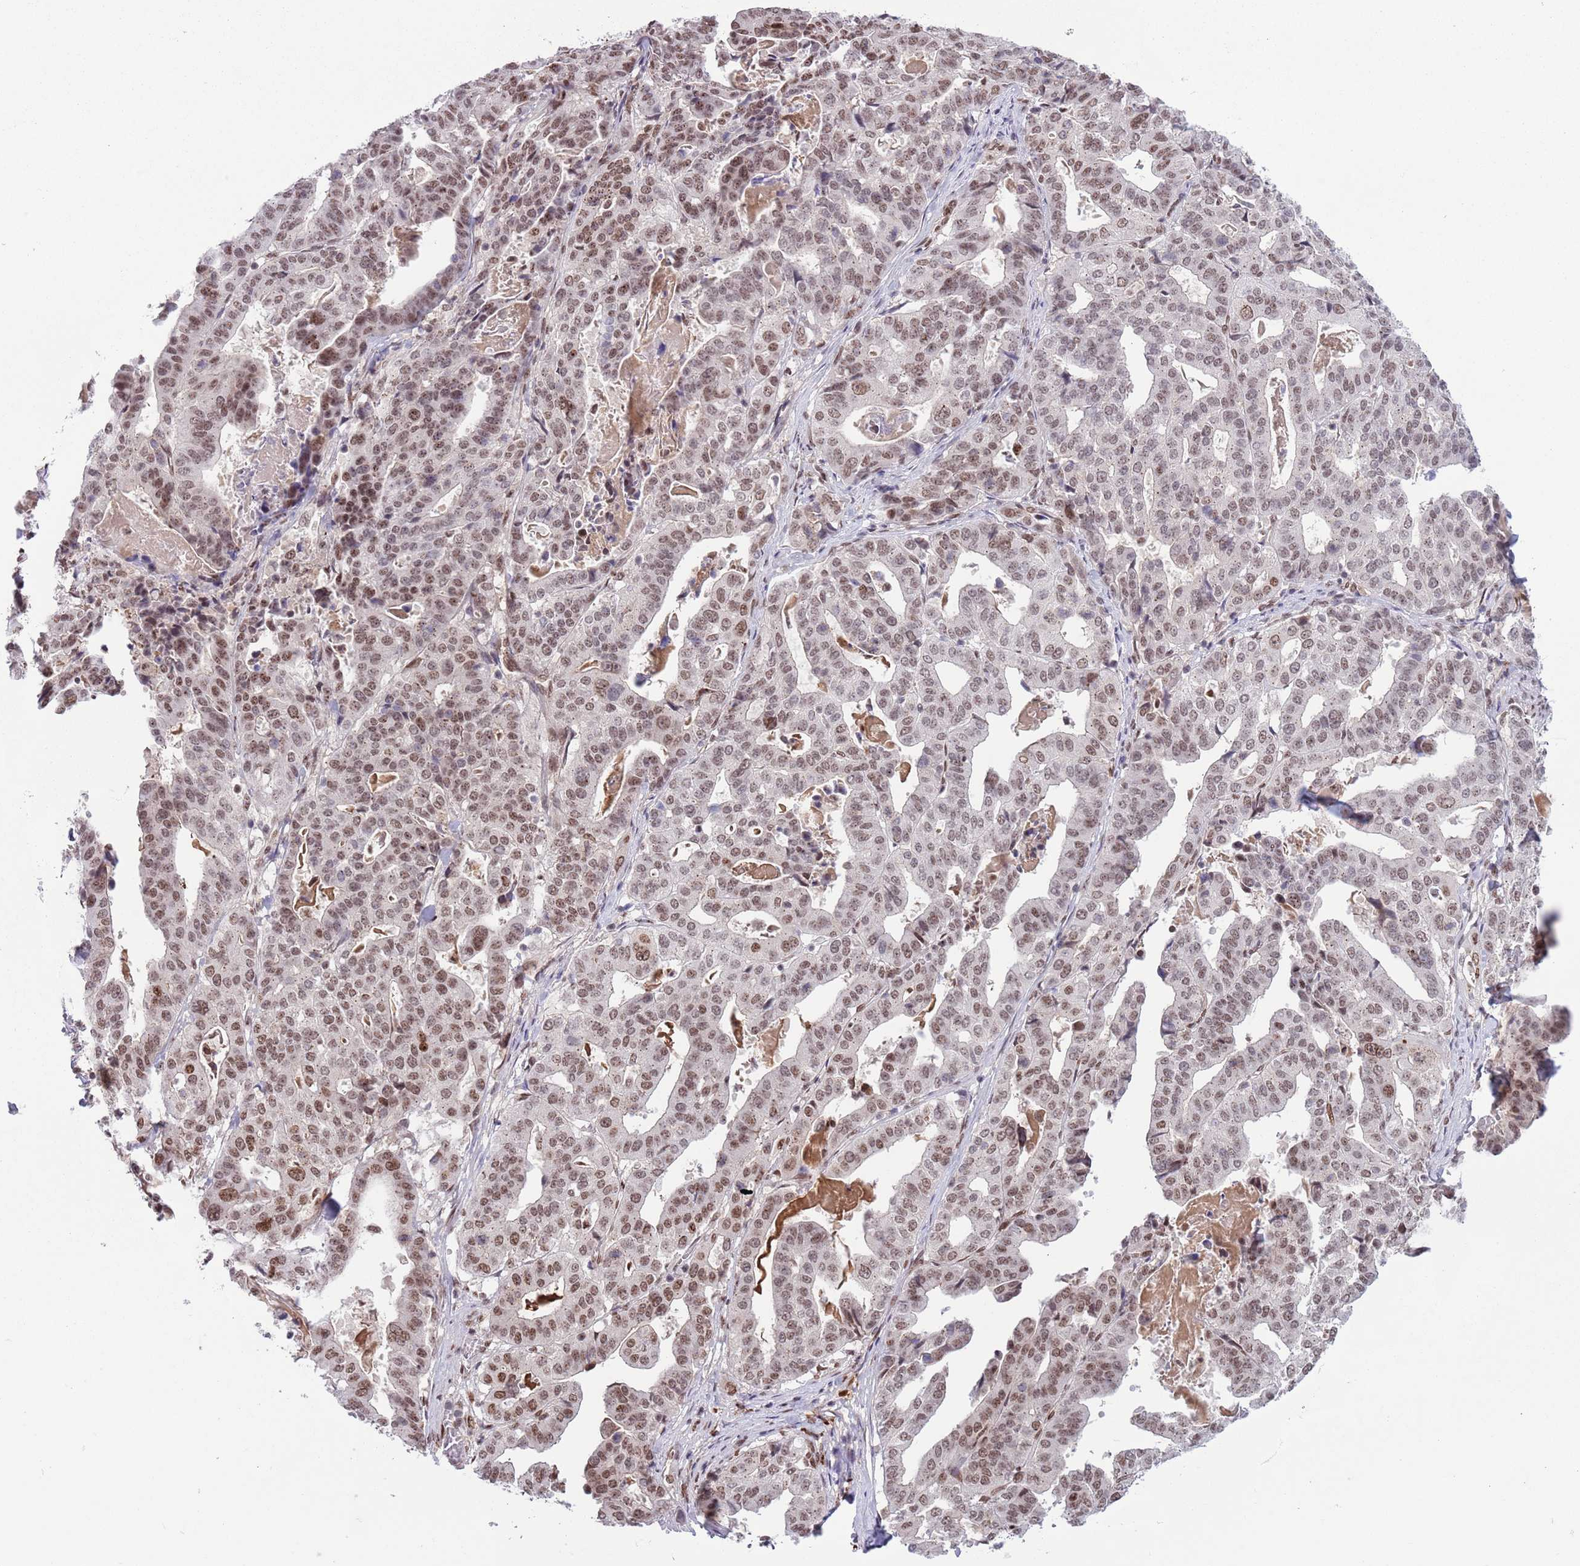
{"staining": {"intensity": "moderate", "quantity": ">75%", "location": "nuclear"}, "tissue": "stomach cancer", "cell_type": "Tumor cells", "image_type": "cancer", "snomed": [{"axis": "morphology", "description": "Adenocarcinoma, NOS"}, {"axis": "topography", "description": "Stomach"}], "caption": "This image reveals immunohistochemistry staining of adenocarcinoma (stomach), with medium moderate nuclear positivity in approximately >75% of tumor cells.", "gene": "SIPA1L3", "patient": {"sex": "male", "age": 48}}